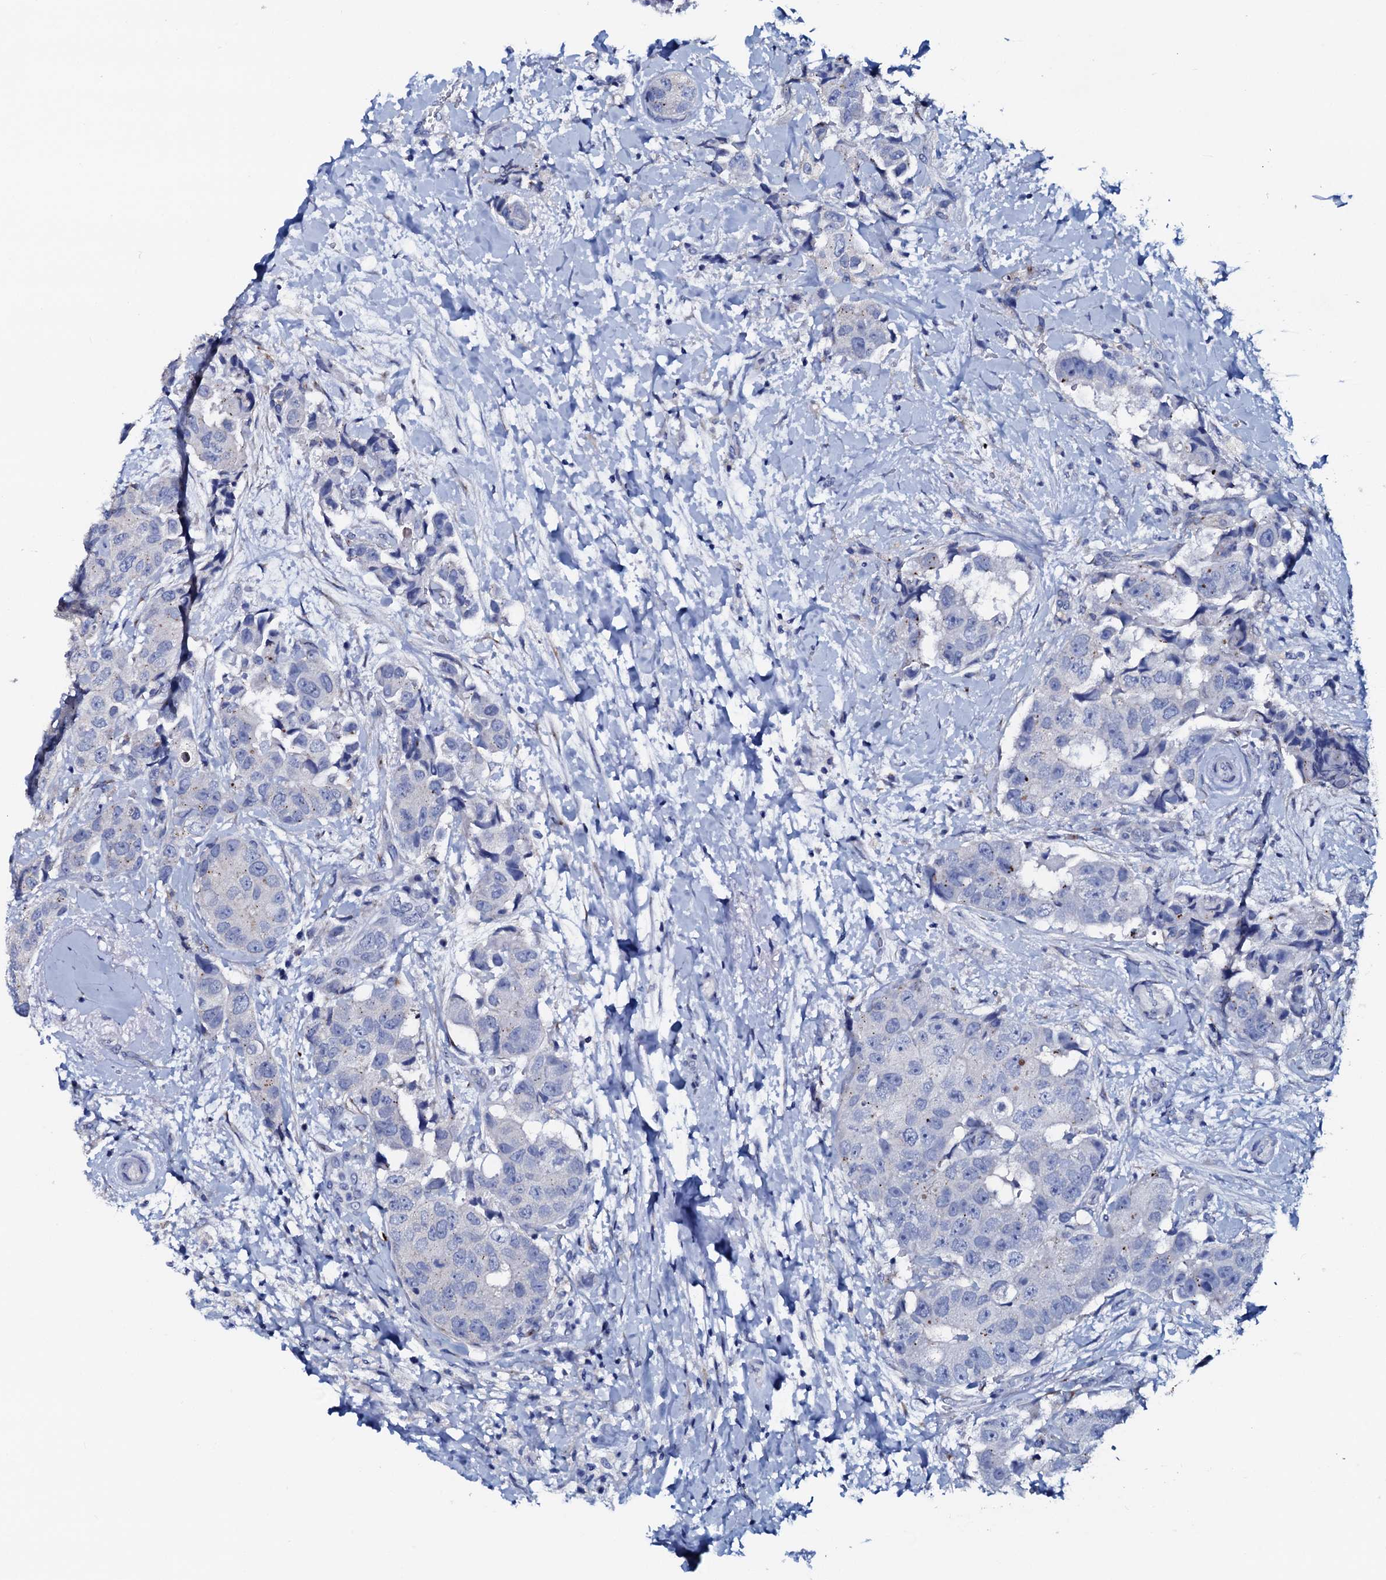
{"staining": {"intensity": "negative", "quantity": "none", "location": "none"}, "tissue": "breast cancer", "cell_type": "Tumor cells", "image_type": "cancer", "snomed": [{"axis": "morphology", "description": "Normal tissue, NOS"}, {"axis": "morphology", "description": "Duct carcinoma"}, {"axis": "topography", "description": "Breast"}], "caption": "Immunohistochemistry (IHC) of human breast cancer (infiltrating ductal carcinoma) shows no expression in tumor cells. (DAB (3,3'-diaminobenzidine) immunohistochemistry visualized using brightfield microscopy, high magnification).", "gene": "AMER2", "patient": {"sex": "female", "age": 62}}